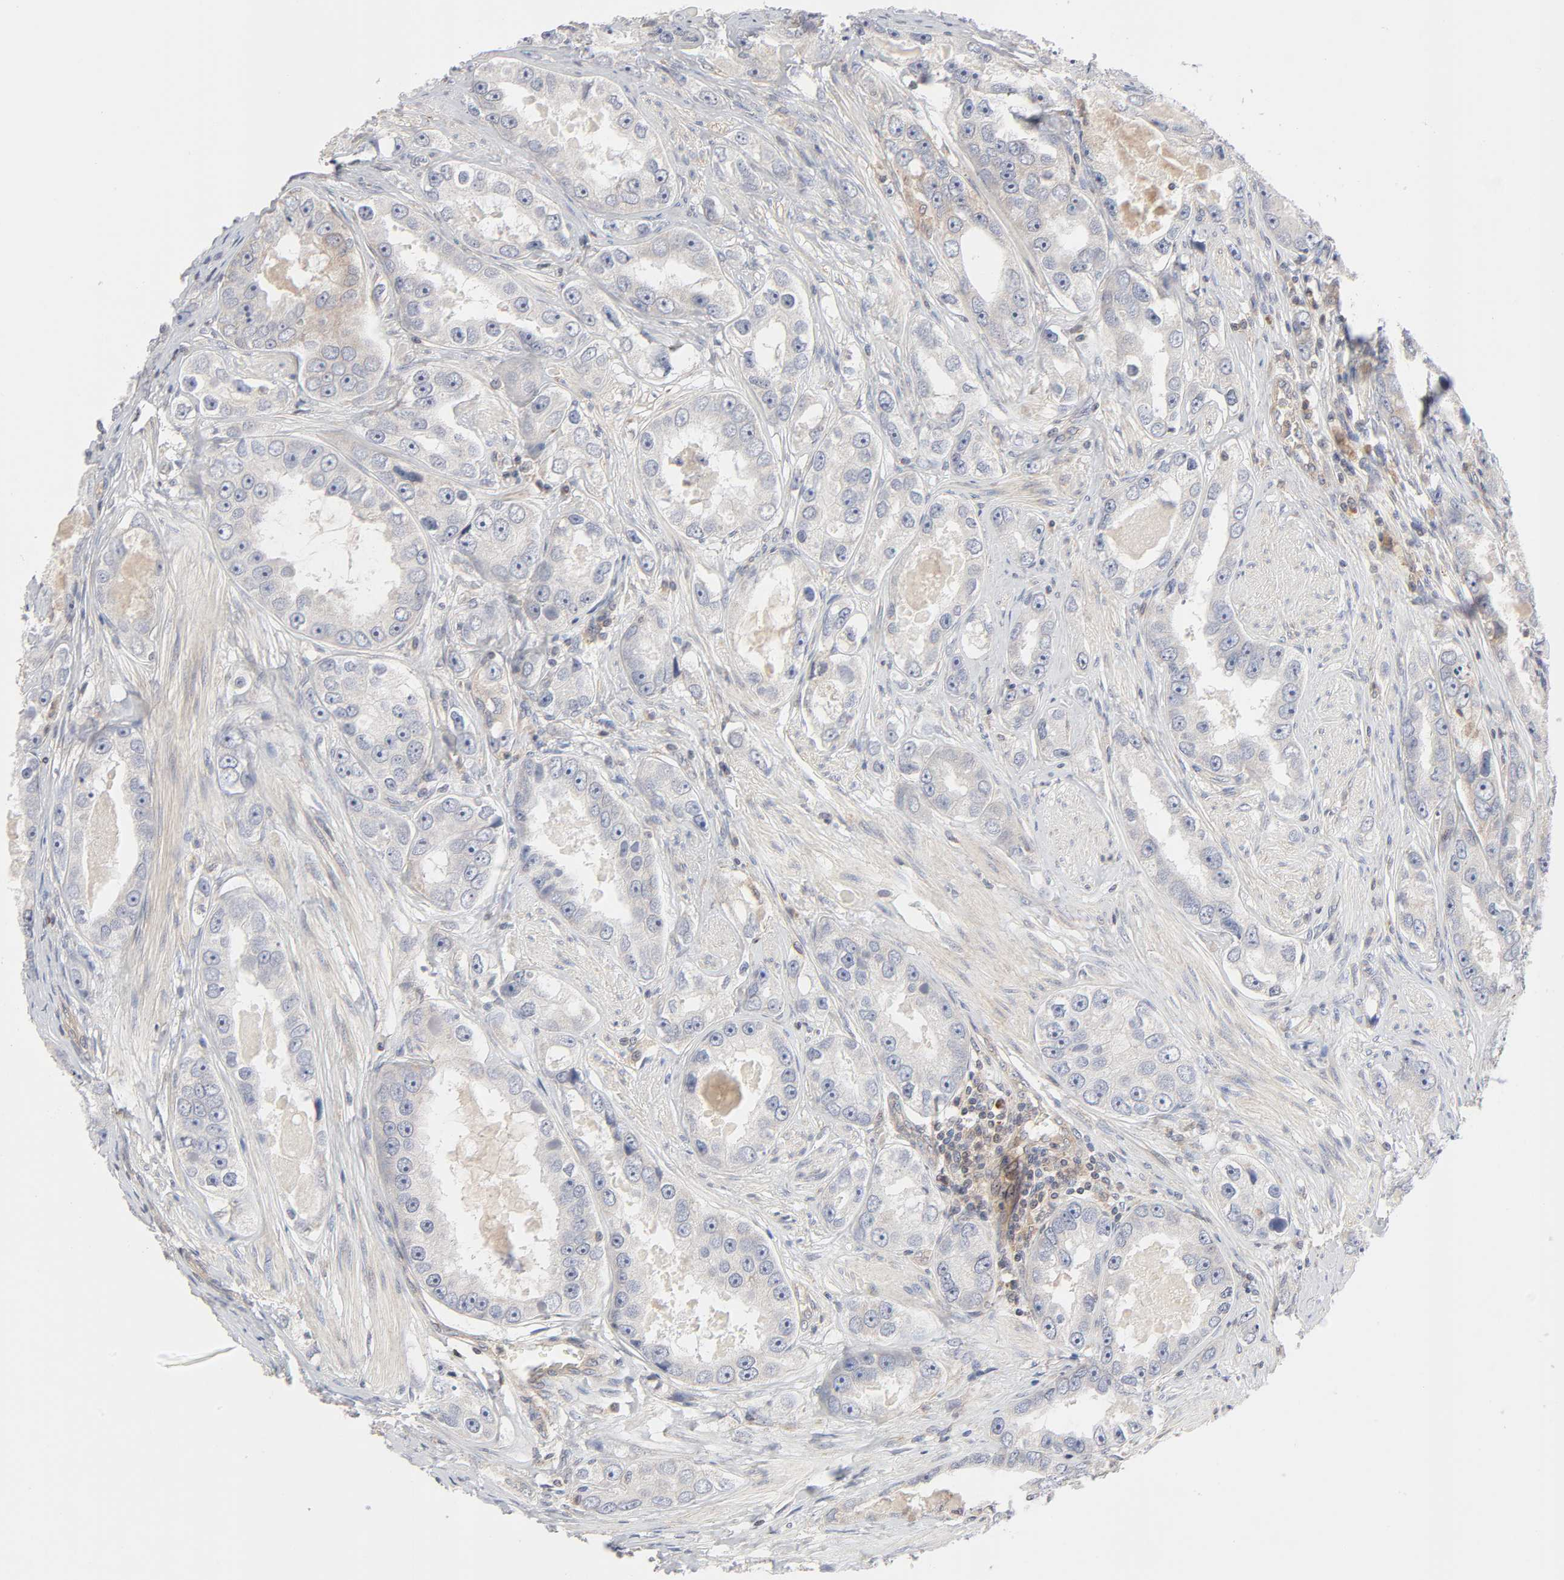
{"staining": {"intensity": "weak", "quantity": "<25%", "location": "cytoplasmic/membranous"}, "tissue": "prostate cancer", "cell_type": "Tumor cells", "image_type": "cancer", "snomed": [{"axis": "morphology", "description": "Adenocarcinoma, High grade"}, {"axis": "topography", "description": "Prostate"}], "caption": "High power microscopy histopathology image of an immunohistochemistry photomicrograph of prostate cancer (adenocarcinoma (high-grade)), revealing no significant positivity in tumor cells.", "gene": "IL4R", "patient": {"sex": "male", "age": 63}}